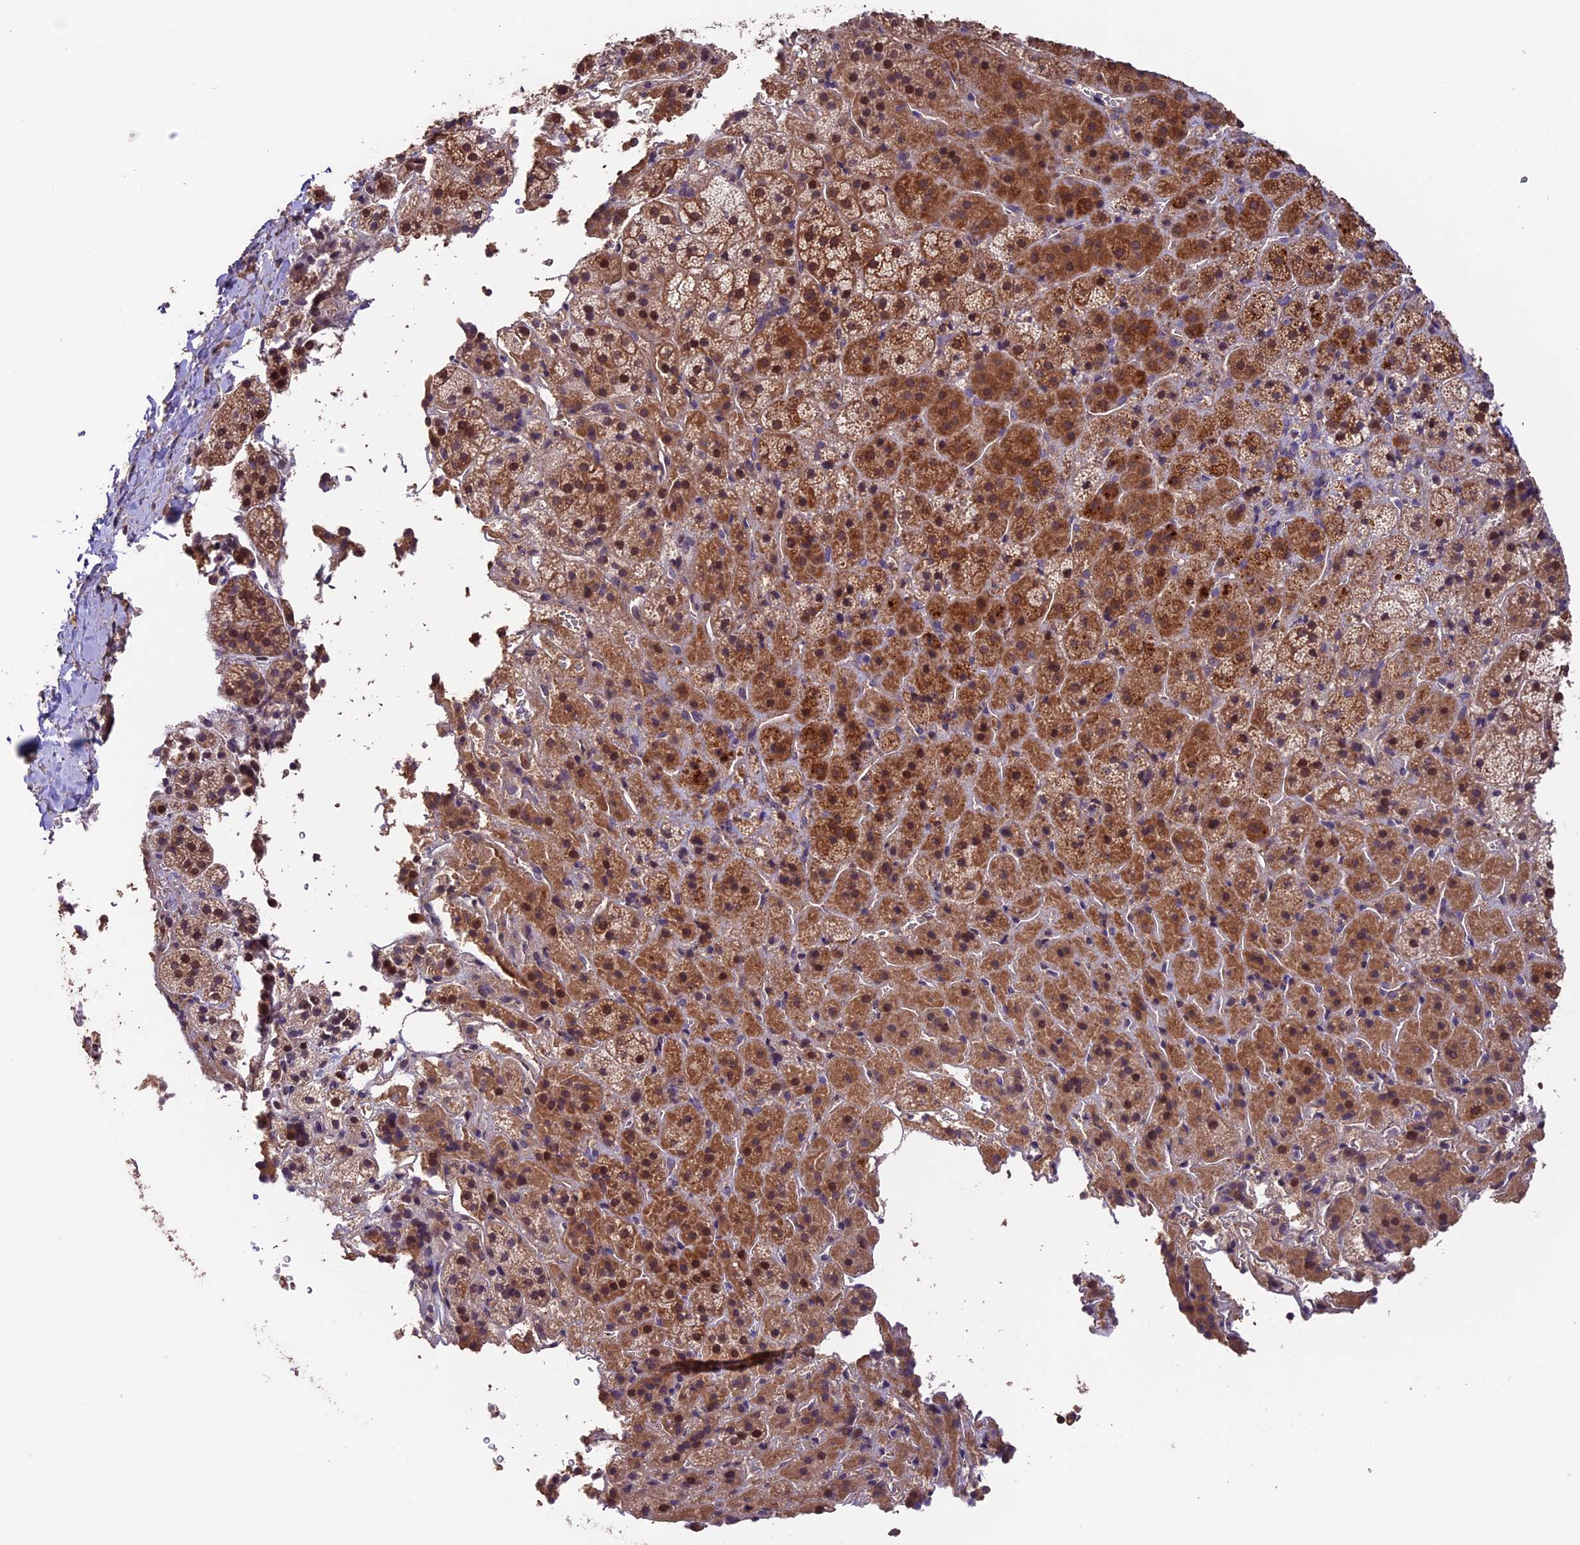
{"staining": {"intensity": "moderate", "quantity": "25%-75%", "location": "cytoplasmic/membranous"}, "tissue": "adrenal gland", "cell_type": "Glandular cells", "image_type": "normal", "snomed": [{"axis": "morphology", "description": "Normal tissue, NOS"}, {"axis": "topography", "description": "Adrenal gland"}], "caption": "A brown stain labels moderate cytoplasmic/membranous staining of a protein in glandular cells of benign adrenal gland.", "gene": "GNB5", "patient": {"sex": "female", "age": 44}}